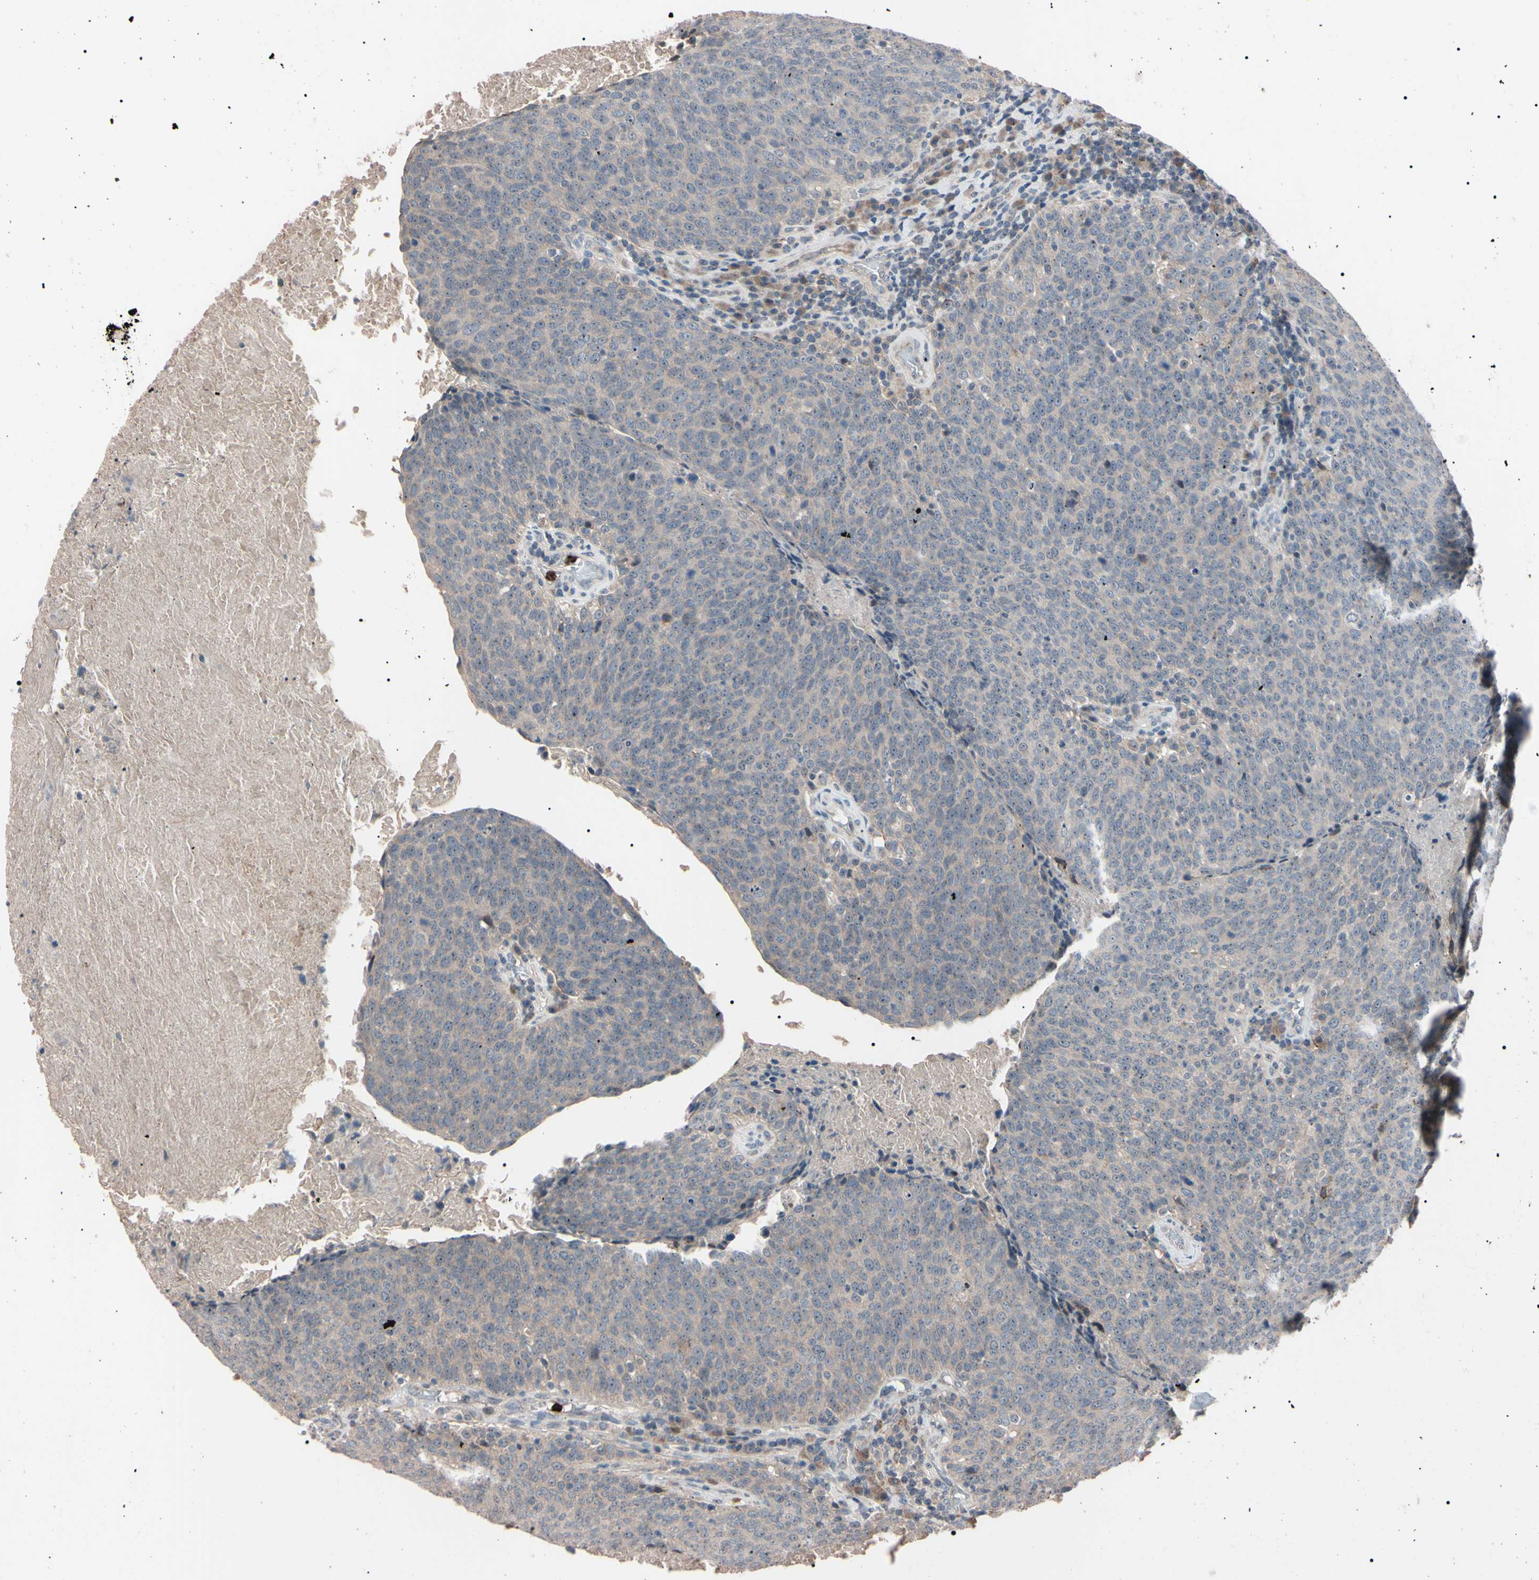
{"staining": {"intensity": "weak", "quantity": ">75%", "location": "cytoplasmic/membranous"}, "tissue": "head and neck cancer", "cell_type": "Tumor cells", "image_type": "cancer", "snomed": [{"axis": "morphology", "description": "Squamous cell carcinoma, NOS"}, {"axis": "morphology", "description": "Squamous cell carcinoma, metastatic, NOS"}, {"axis": "topography", "description": "Lymph node"}, {"axis": "topography", "description": "Head-Neck"}], "caption": "Head and neck metastatic squamous cell carcinoma stained with a brown dye exhibits weak cytoplasmic/membranous positive positivity in about >75% of tumor cells.", "gene": "TRAF5", "patient": {"sex": "male", "age": 62}}